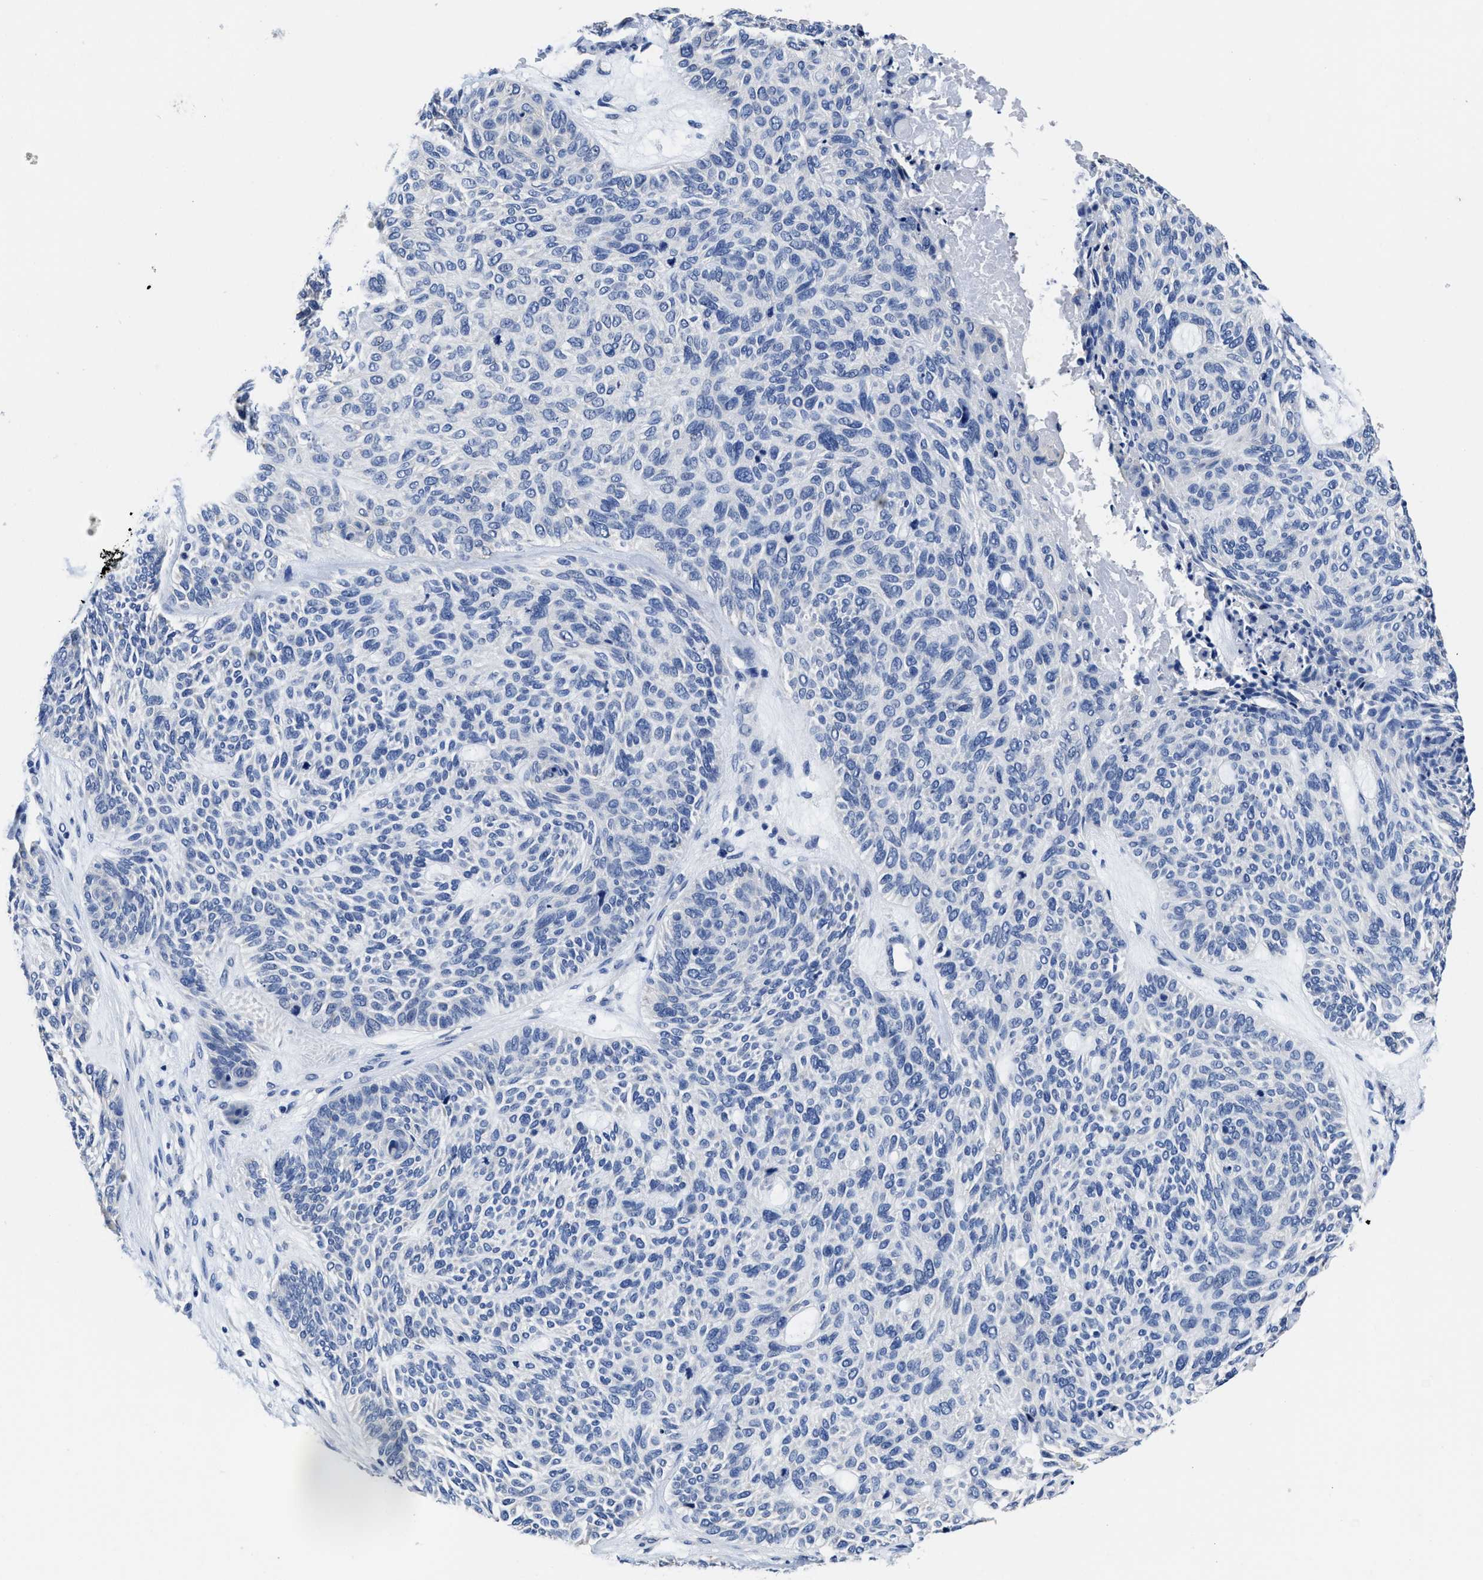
{"staining": {"intensity": "negative", "quantity": "none", "location": "none"}, "tissue": "skin cancer", "cell_type": "Tumor cells", "image_type": "cancer", "snomed": [{"axis": "morphology", "description": "Basal cell carcinoma"}, {"axis": "topography", "description": "Skin"}], "caption": "This is a histopathology image of immunohistochemistry staining of skin basal cell carcinoma, which shows no positivity in tumor cells.", "gene": "HOOK1", "patient": {"sex": "male", "age": 55}}